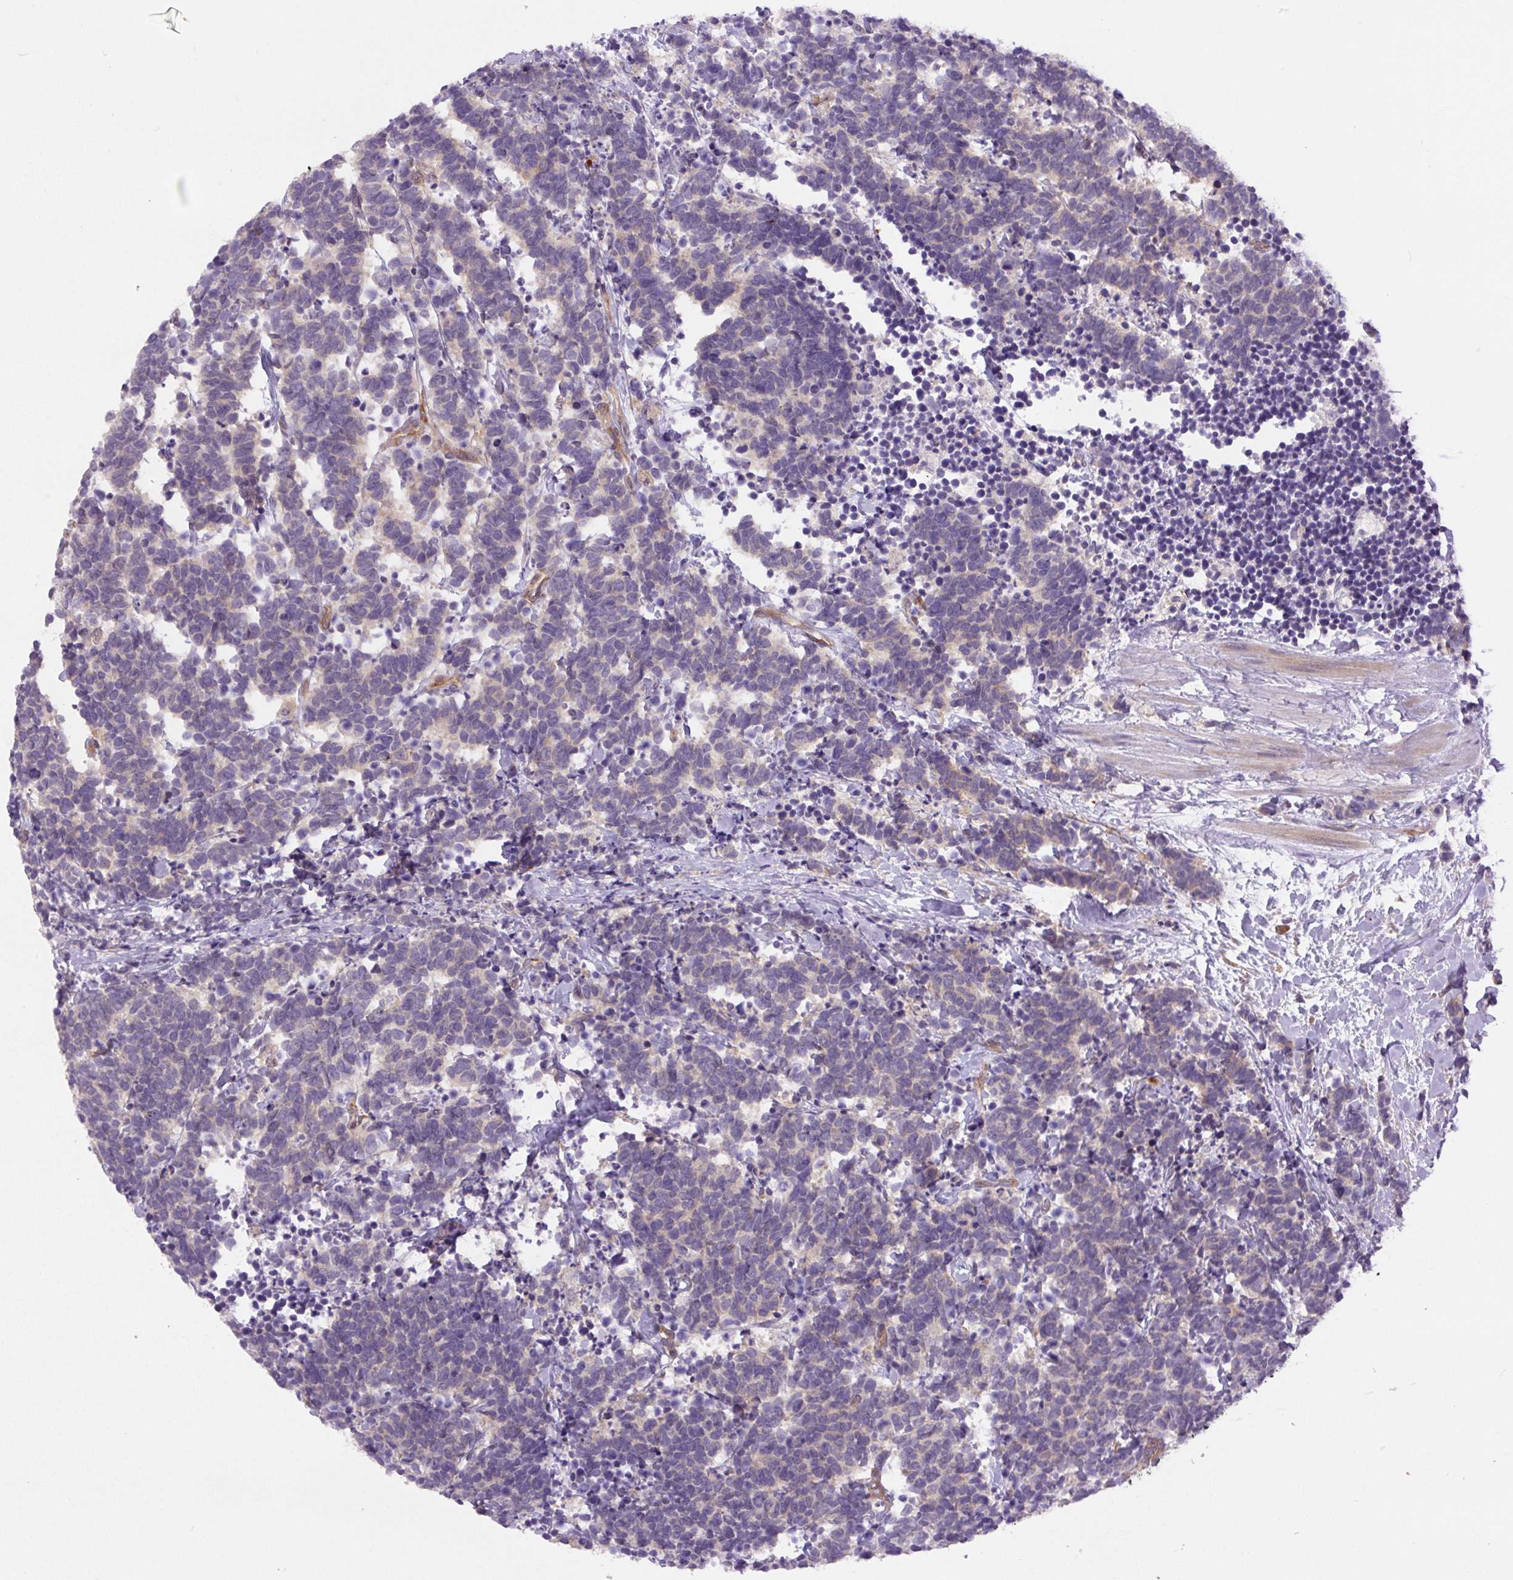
{"staining": {"intensity": "negative", "quantity": "none", "location": "none"}, "tissue": "carcinoid", "cell_type": "Tumor cells", "image_type": "cancer", "snomed": [{"axis": "morphology", "description": "Carcinoma, NOS"}, {"axis": "morphology", "description": "Carcinoid, malignant, NOS"}, {"axis": "topography", "description": "Prostate"}], "caption": "Immunohistochemistry of human carcinoid exhibits no positivity in tumor cells.", "gene": "MINK1", "patient": {"sex": "male", "age": 57}}